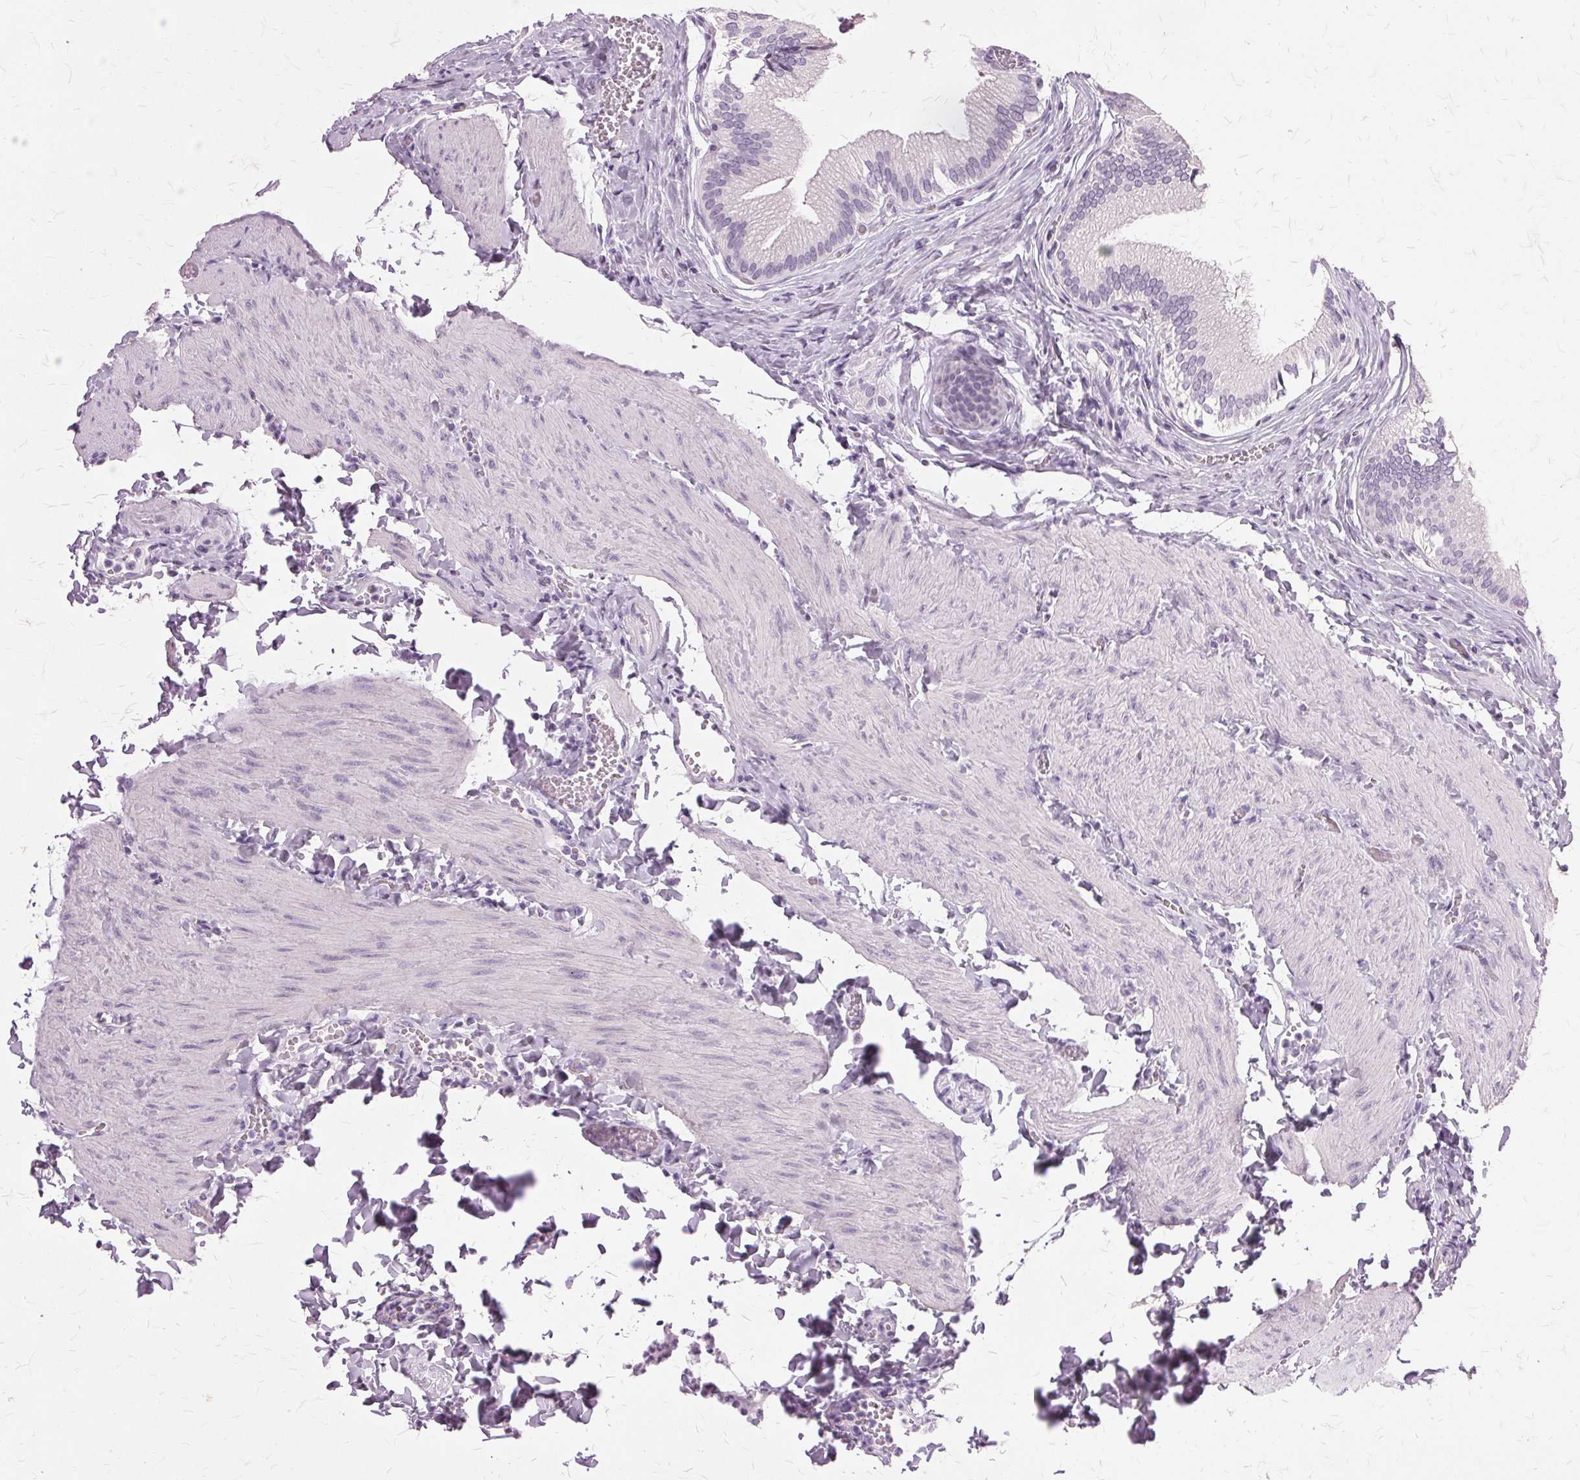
{"staining": {"intensity": "negative", "quantity": "none", "location": "none"}, "tissue": "gallbladder", "cell_type": "Glandular cells", "image_type": "normal", "snomed": [{"axis": "morphology", "description": "Normal tissue, NOS"}, {"axis": "topography", "description": "Gallbladder"}, {"axis": "topography", "description": "Peripheral nerve tissue"}], "caption": "There is no significant positivity in glandular cells of gallbladder. The staining is performed using DAB (3,3'-diaminobenzidine) brown chromogen with nuclei counter-stained in using hematoxylin.", "gene": "SLC45A3", "patient": {"sex": "male", "age": 17}}